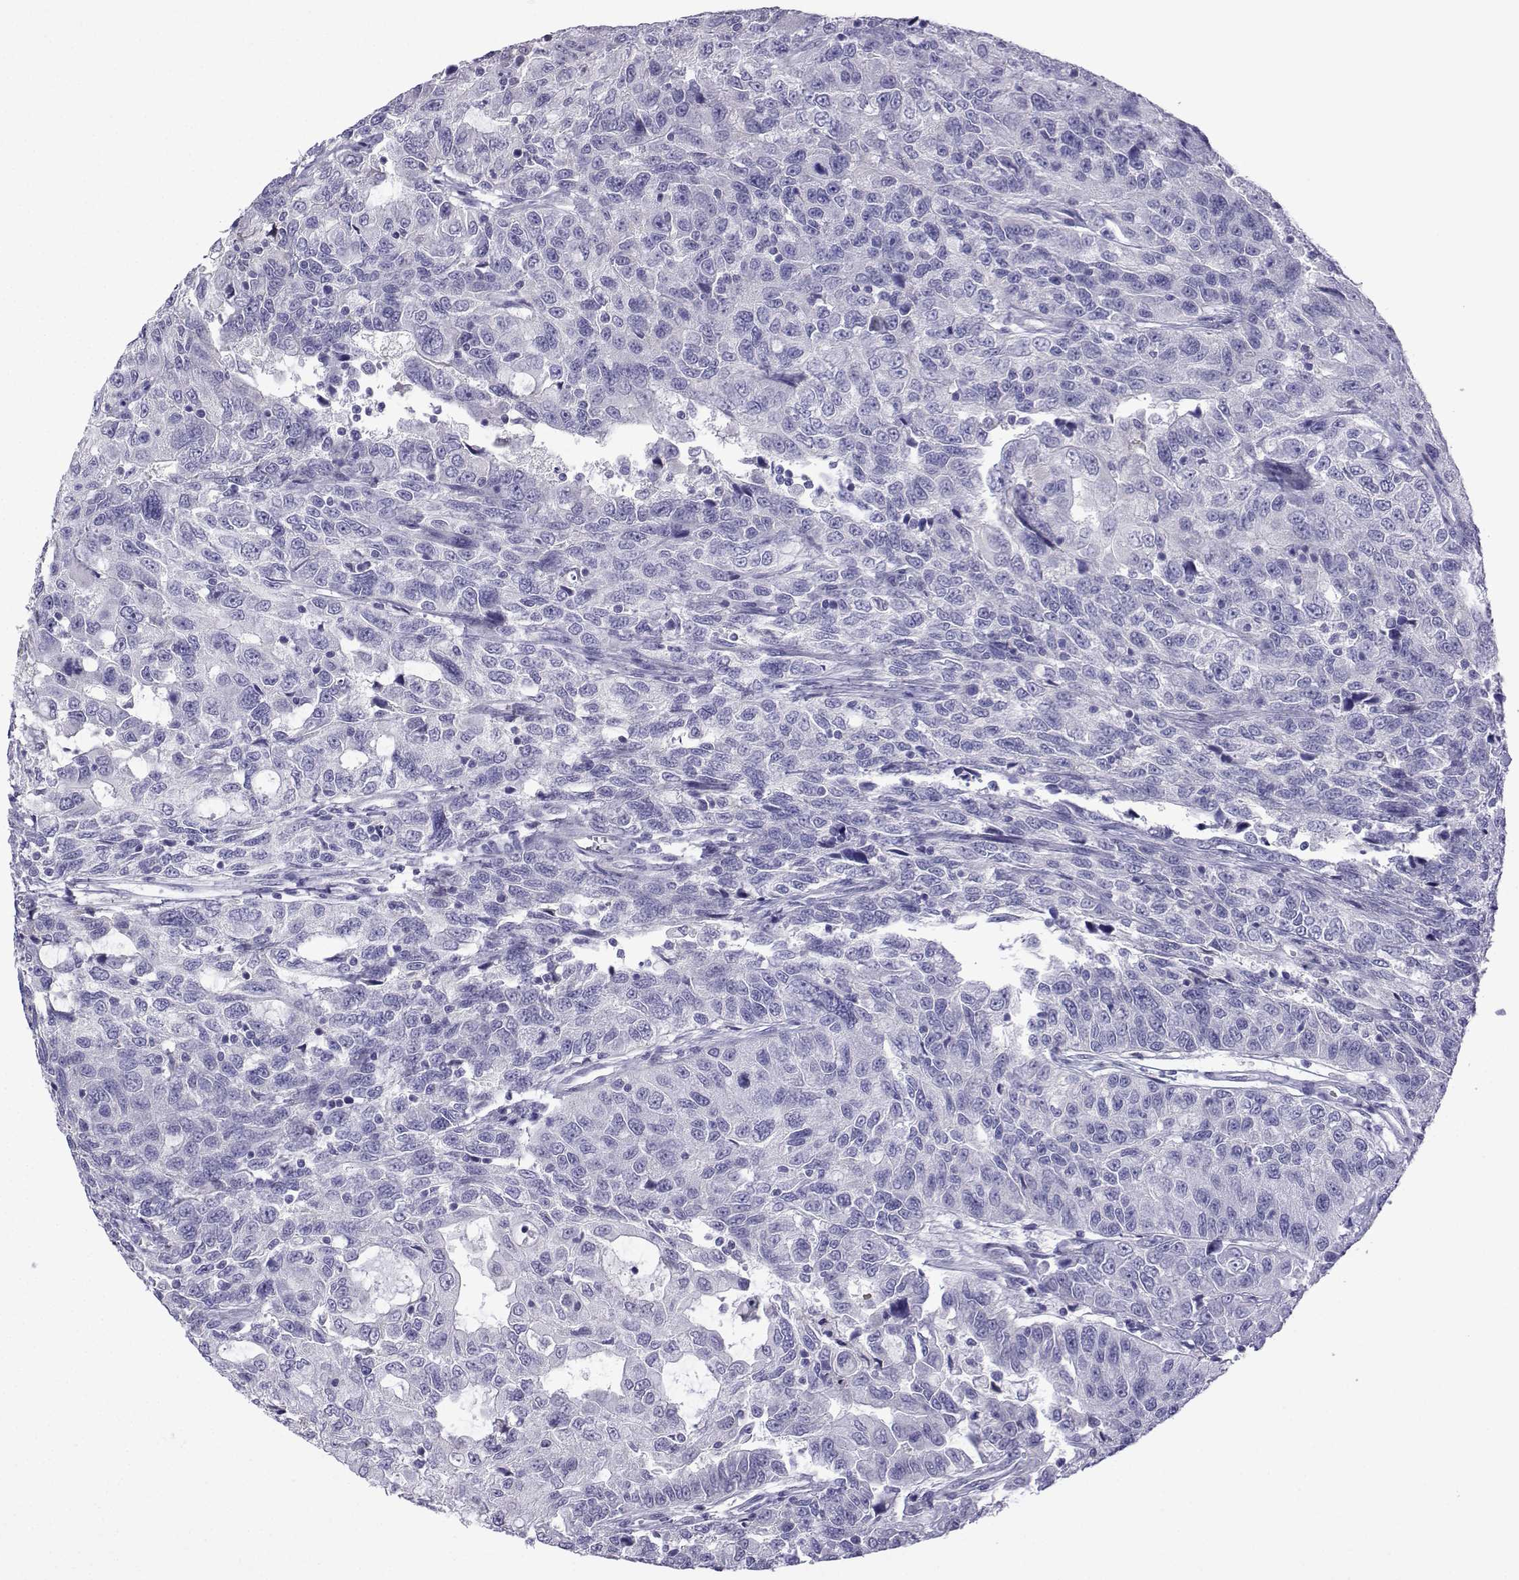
{"staining": {"intensity": "negative", "quantity": "none", "location": "none"}, "tissue": "urothelial cancer", "cell_type": "Tumor cells", "image_type": "cancer", "snomed": [{"axis": "morphology", "description": "Urothelial carcinoma, NOS"}, {"axis": "morphology", "description": "Urothelial carcinoma, High grade"}, {"axis": "topography", "description": "Urinary bladder"}], "caption": "IHC histopathology image of neoplastic tissue: transitional cell carcinoma stained with DAB exhibits no significant protein staining in tumor cells. (Brightfield microscopy of DAB IHC at high magnification).", "gene": "CFAP70", "patient": {"sex": "female", "age": 73}}